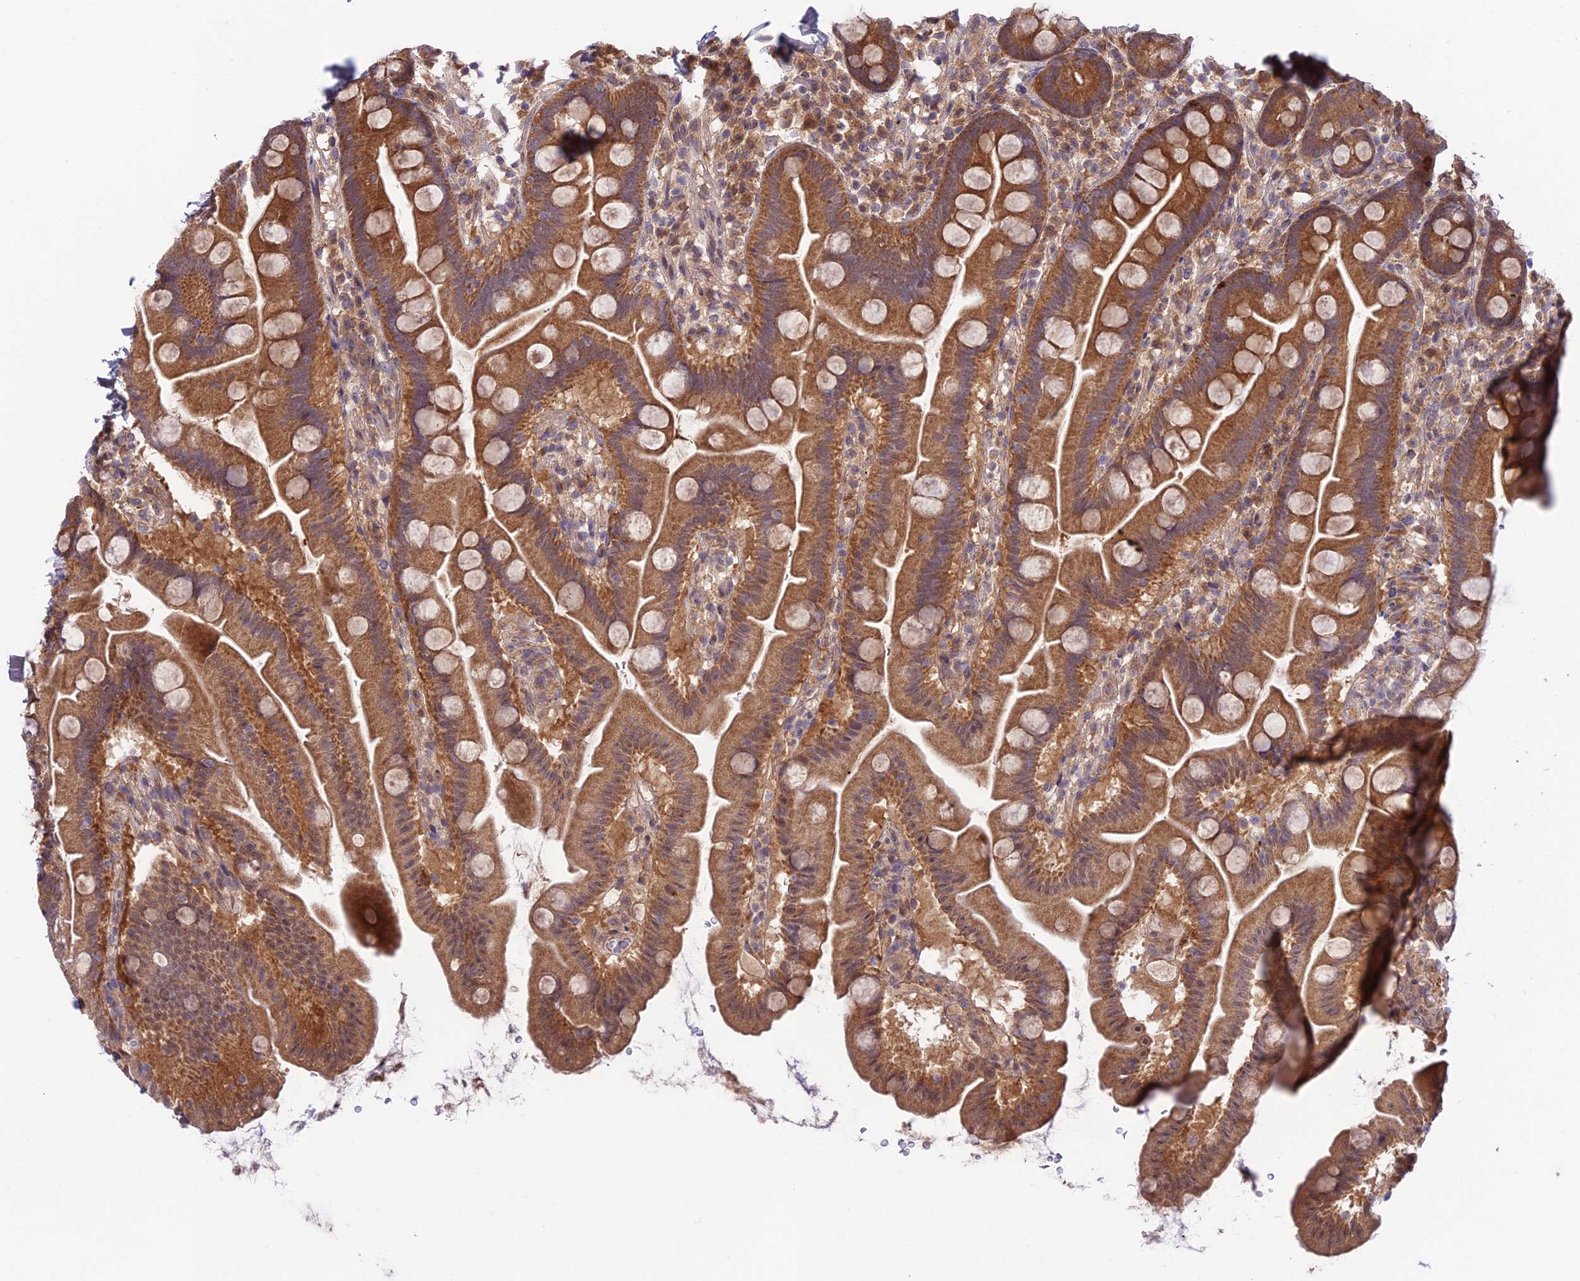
{"staining": {"intensity": "moderate", "quantity": ">75%", "location": "cytoplasmic/membranous"}, "tissue": "small intestine", "cell_type": "Glandular cells", "image_type": "normal", "snomed": [{"axis": "morphology", "description": "Normal tissue, NOS"}, {"axis": "topography", "description": "Small intestine"}], "caption": "A brown stain highlights moderate cytoplasmic/membranous expression of a protein in glandular cells of normal small intestine.", "gene": "TRIM40", "patient": {"sex": "female", "age": 68}}